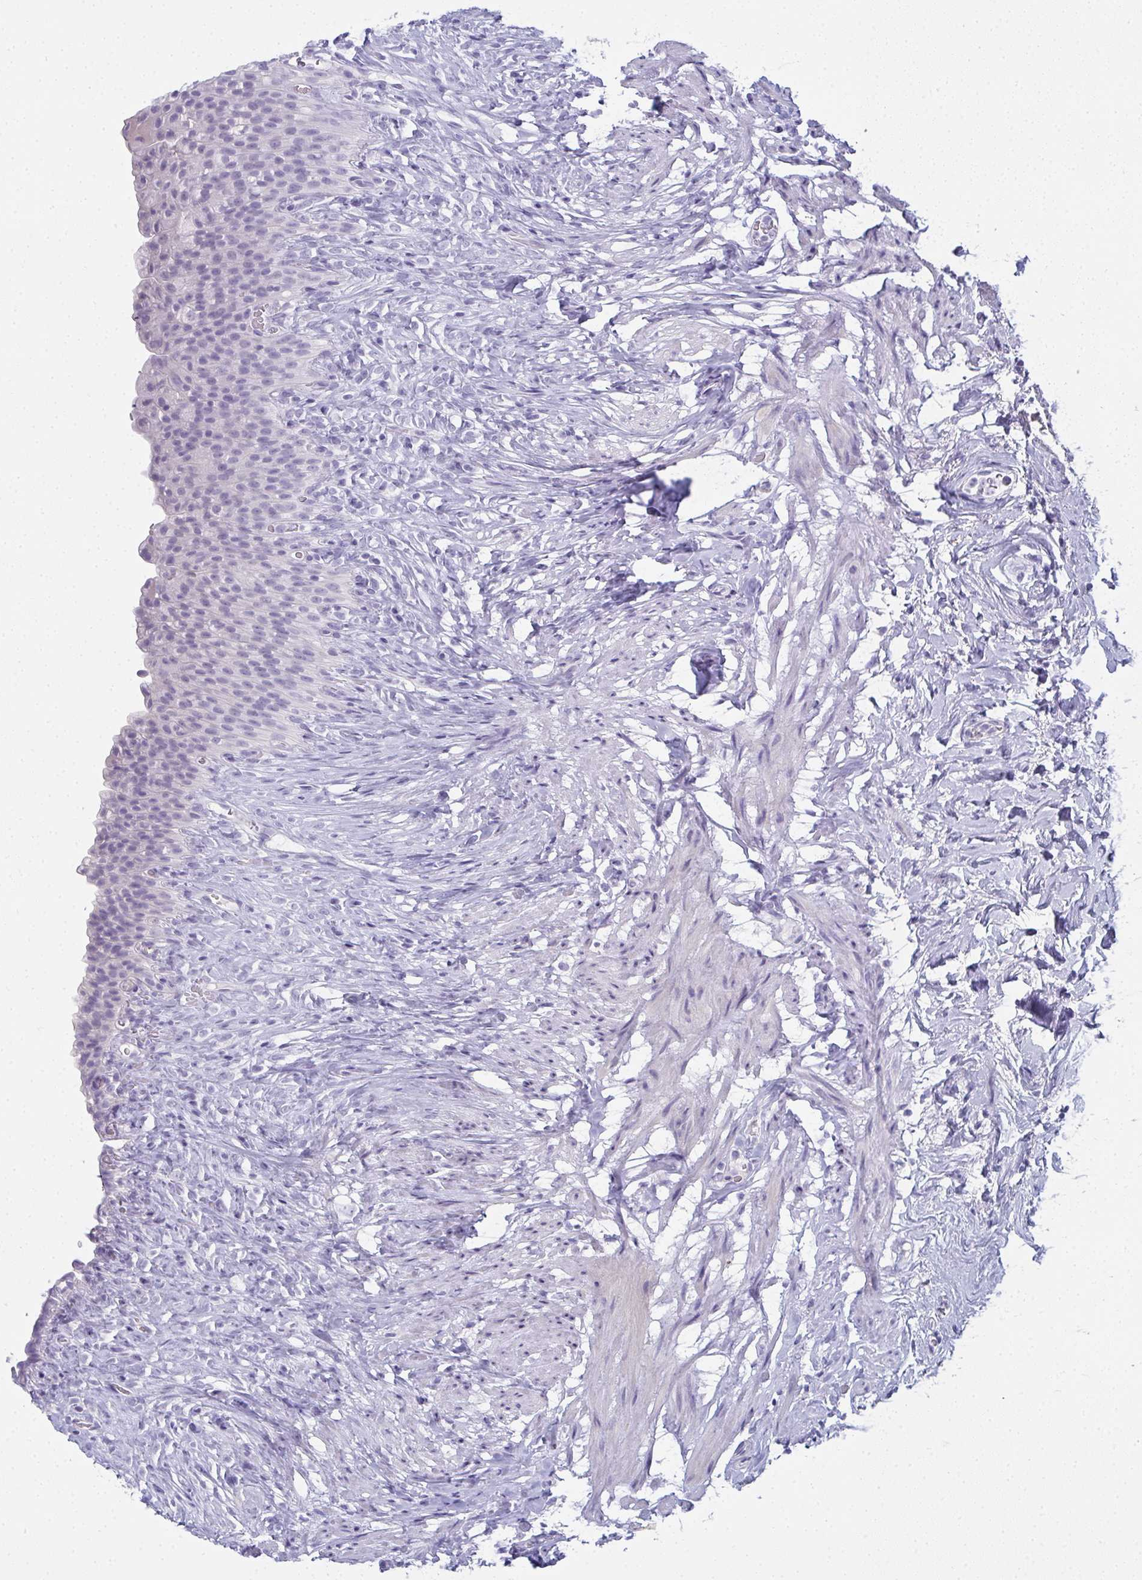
{"staining": {"intensity": "negative", "quantity": "none", "location": "none"}, "tissue": "urinary bladder", "cell_type": "Urothelial cells", "image_type": "normal", "snomed": [{"axis": "morphology", "description": "Normal tissue, NOS"}, {"axis": "topography", "description": "Urinary bladder"}, {"axis": "topography", "description": "Prostate"}], "caption": "The photomicrograph exhibits no significant staining in urothelial cells of urinary bladder.", "gene": "SLC36A2", "patient": {"sex": "male", "age": 76}}